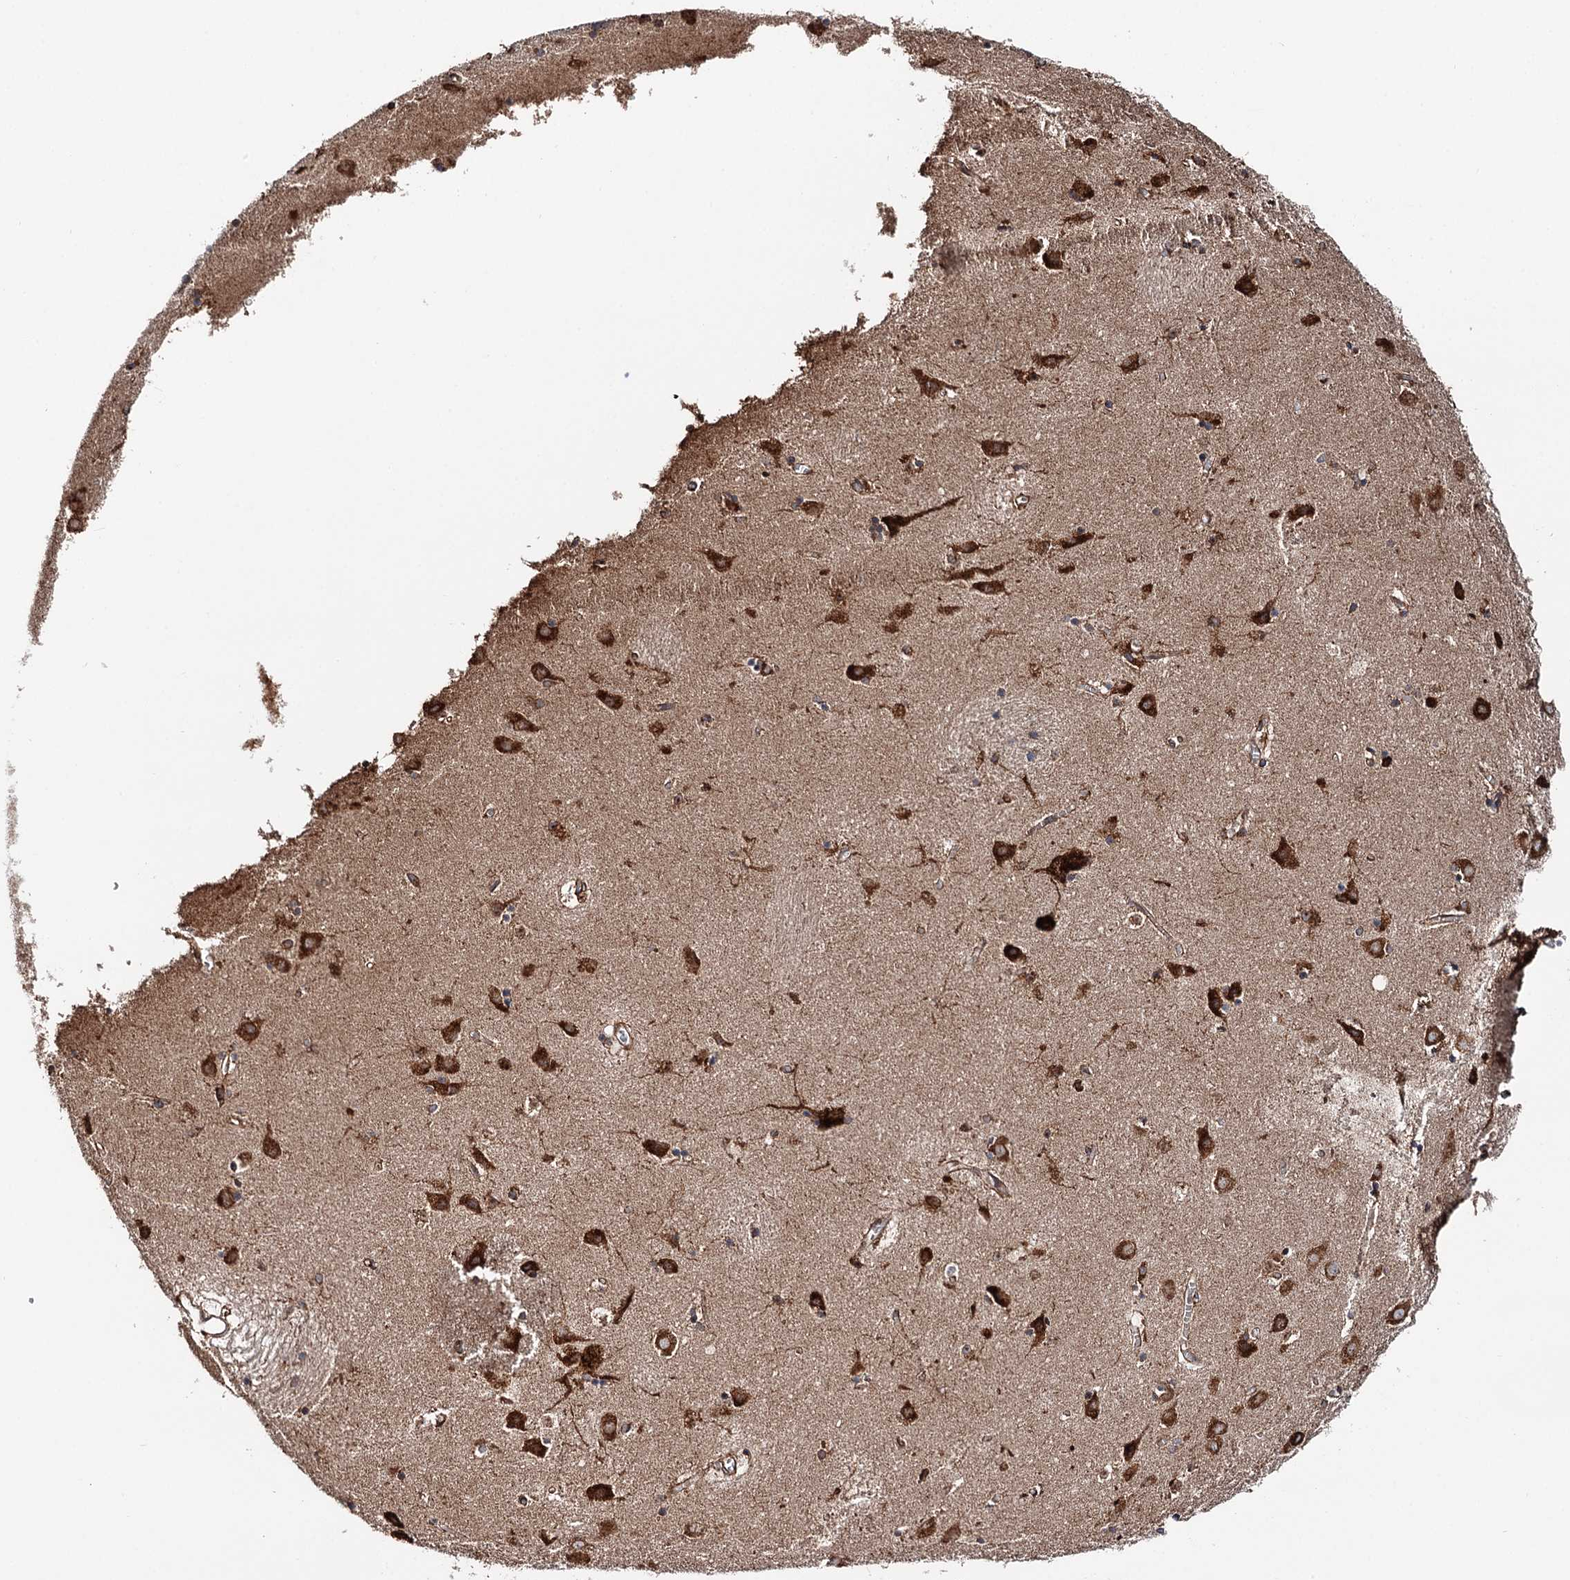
{"staining": {"intensity": "strong", "quantity": "25%-75%", "location": "cytoplasmic/membranous"}, "tissue": "caudate", "cell_type": "Glial cells", "image_type": "normal", "snomed": [{"axis": "morphology", "description": "Normal tissue, NOS"}, {"axis": "topography", "description": "Lateral ventricle wall"}], "caption": "A brown stain highlights strong cytoplasmic/membranous expression of a protein in glial cells of unremarkable human caudate. (DAB = brown stain, brightfield microscopy at high magnification).", "gene": "ERP29", "patient": {"sex": "male", "age": 70}}